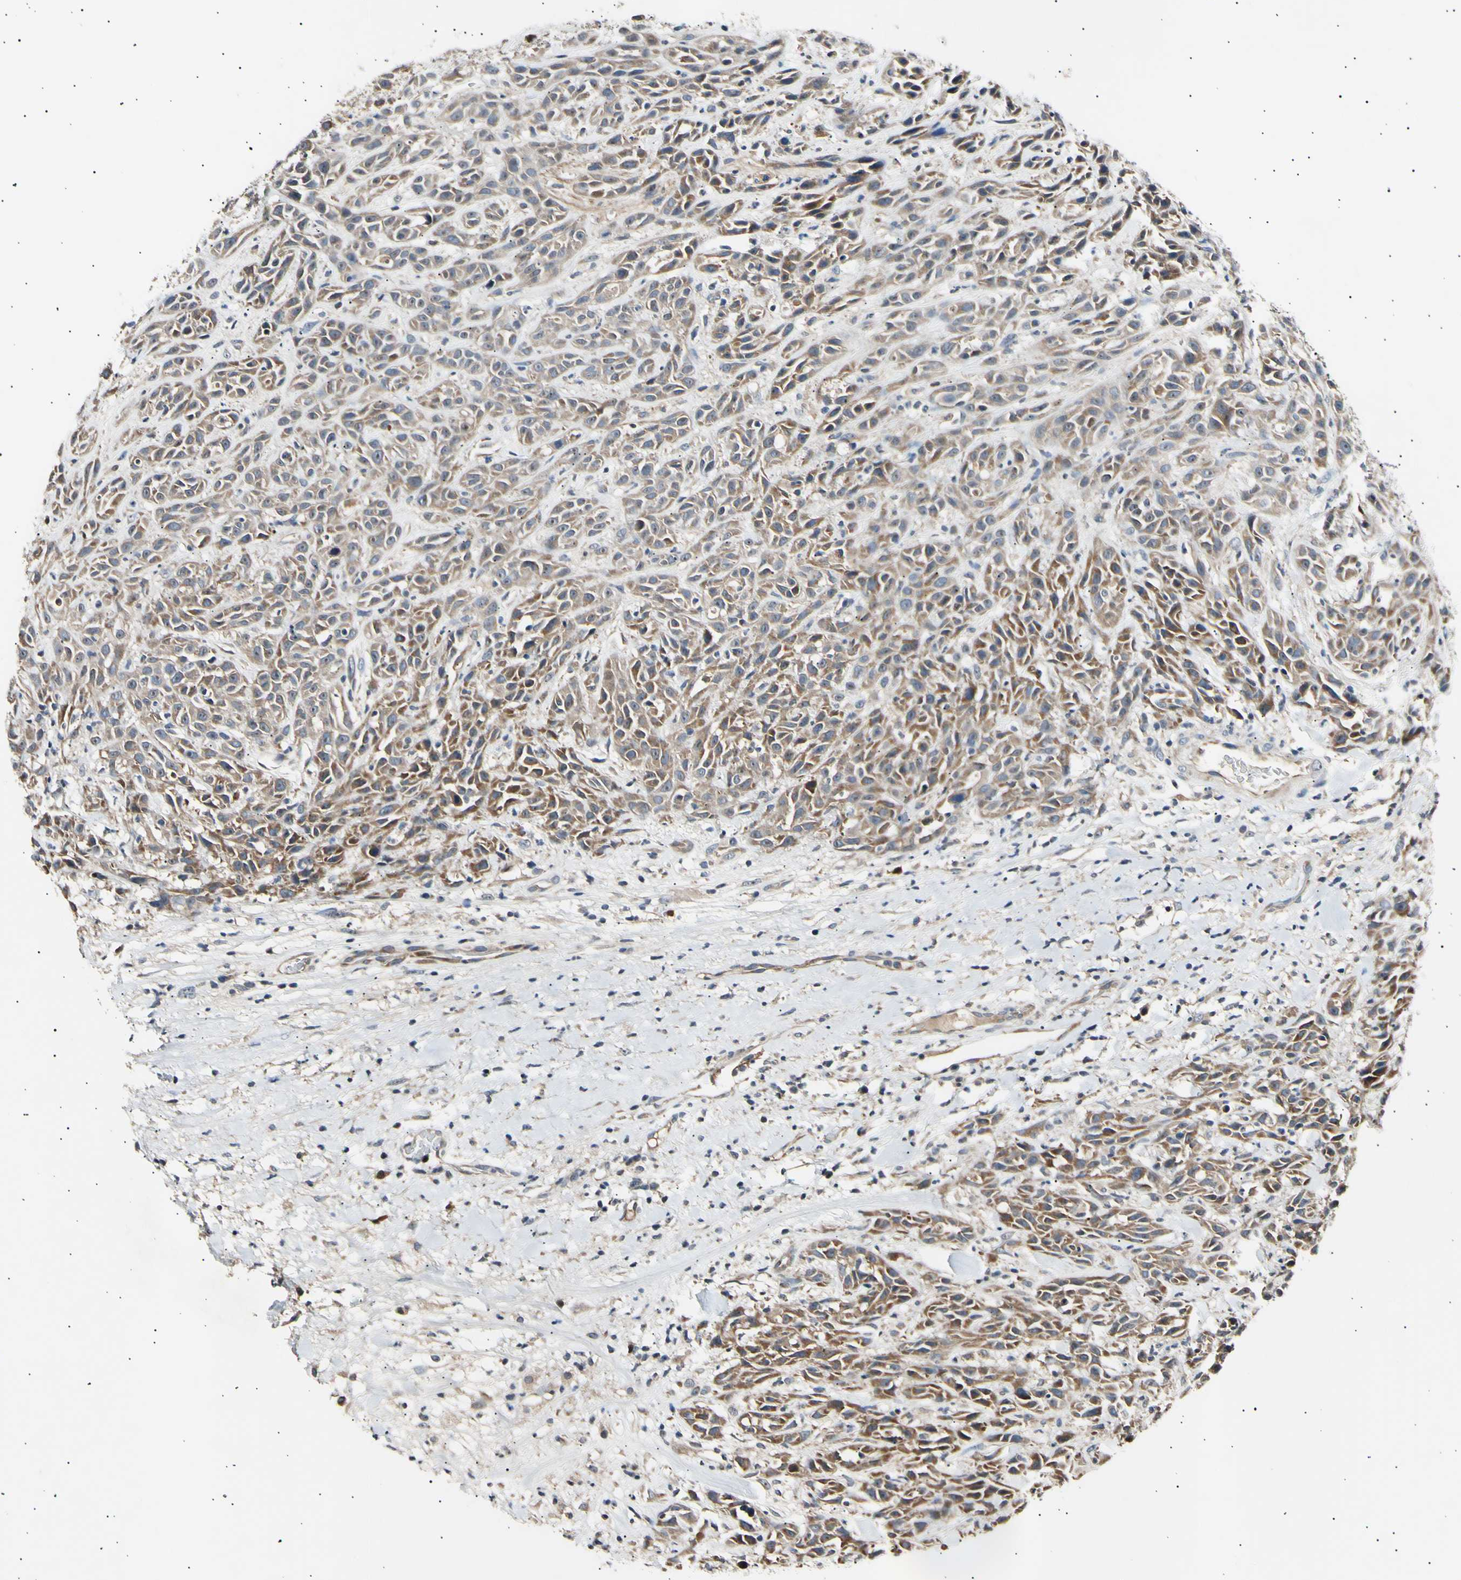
{"staining": {"intensity": "moderate", "quantity": ">75%", "location": "cytoplasmic/membranous"}, "tissue": "head and neck cancer", "cell_type": "Tumor cells", "image_type": "cancer", "snomed": [{"axis": "morphology", "description": "Normal tissue, NOS"}, {"axis": "morphology", "description": "Squamous cell carcinoma, NOS"}, {"axis": "topography", "description": "Cartilage tissue"}, {"axis": "topography", "description": "Head-Neck"}], "caption": "DAB (3,3'-diaminobenzidine) immunohistochemical staining of human head and neck cancer (squamous cell carcinoma) shows moderate cytoplasmic/membranous protein staining in about >75% of tumor cells.", "gene": "ITGA6", "patient": {"sex": "male", "age": 62}}